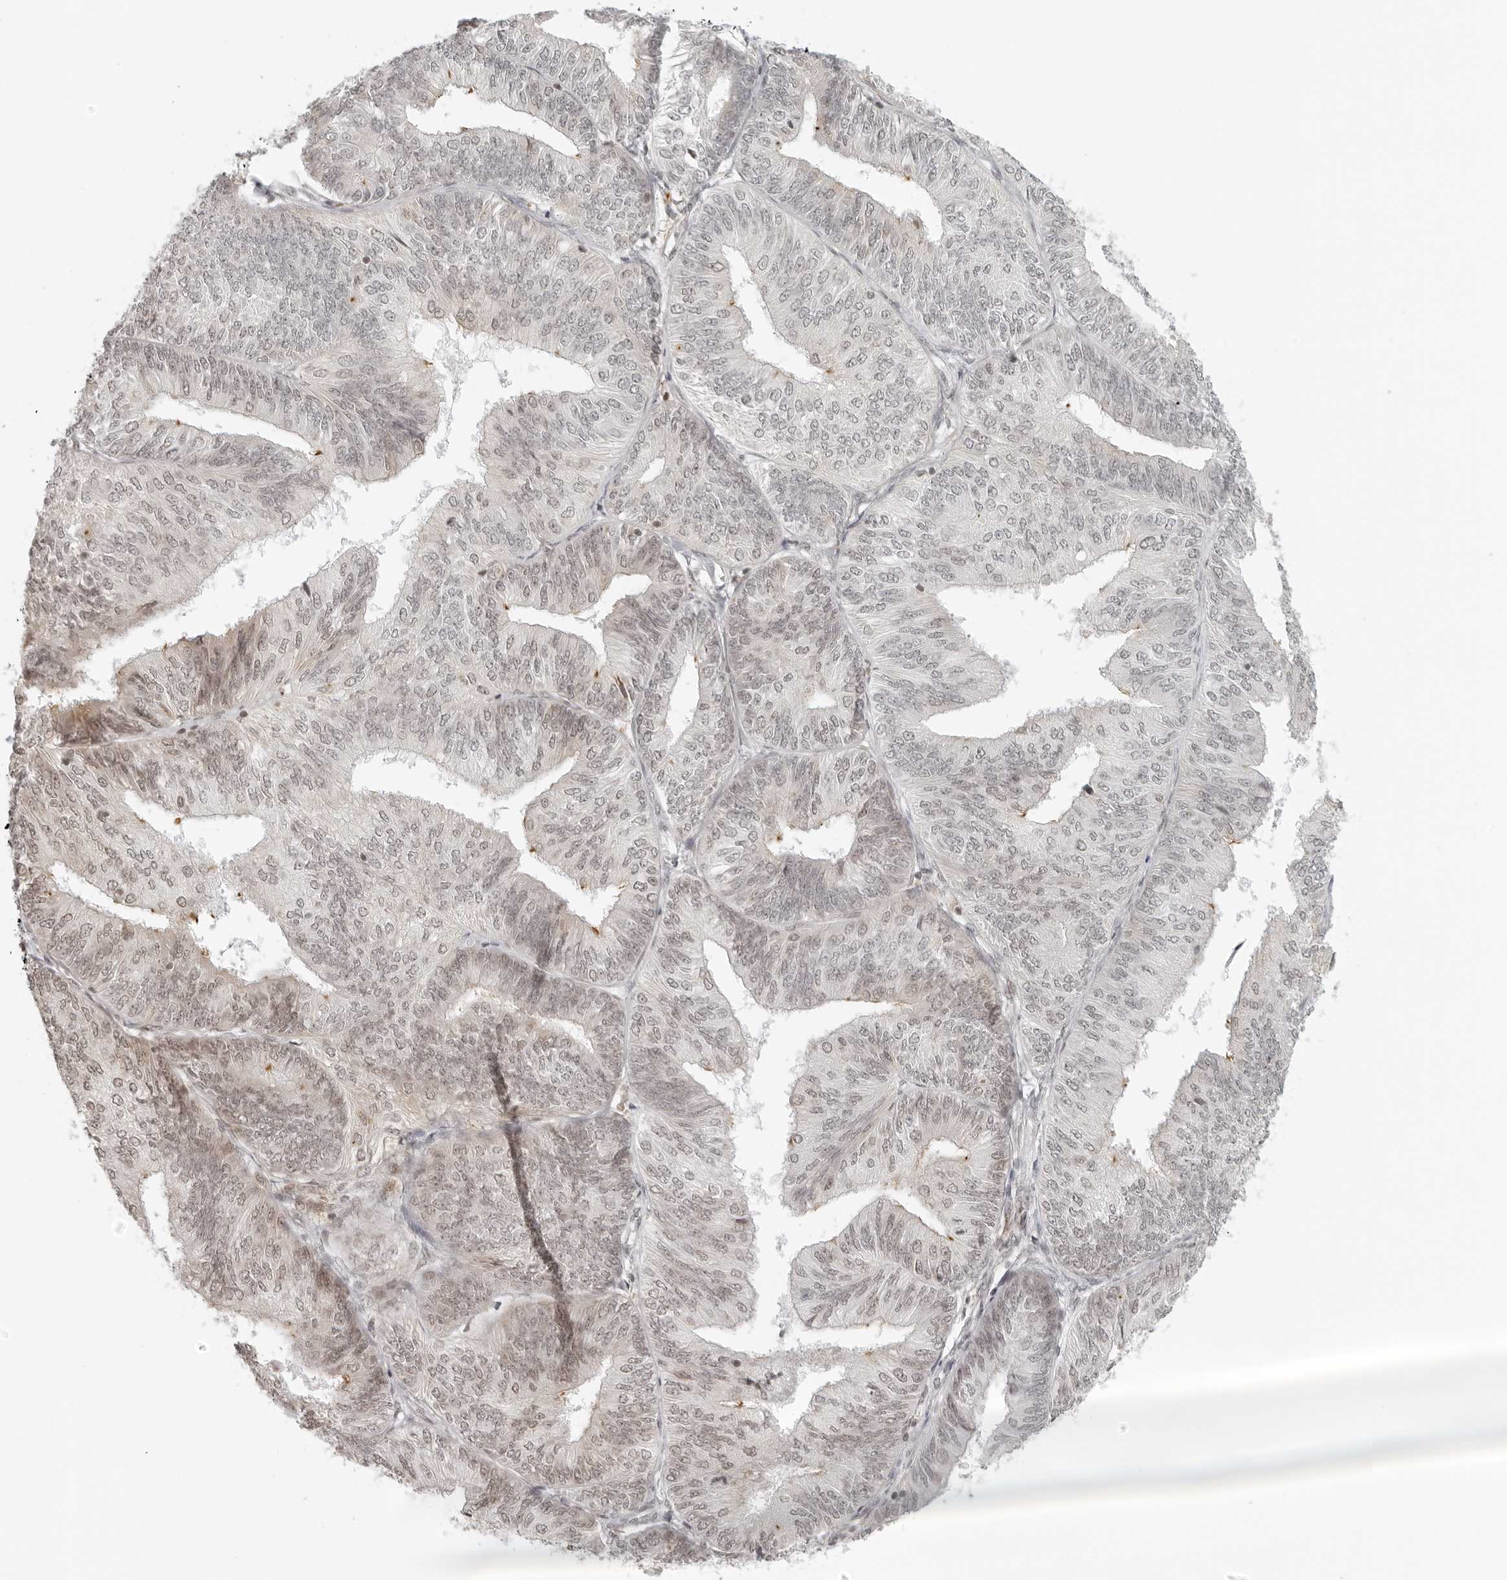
{"staining": {"intensity": "weak", "quantity": "25%-75%", "location": "nuclear"}, "tissue": "endometrial cancer", "cell_type": "Tumor cells", "image_type": "cancer", "snomed": [{"axis": "morphology", "description": "Adenocarcinoma, NOS"}, {"axis": "topography", "description": "Endometrium"}], "caption": "The histopathology image demonstrates a brown stain indicating the presence of a protein in the nuclear of tumor cells in endometrial adenocarcinoma.", "gene": "ZNF407", "patient": {"sex": "female", "age": 58}}